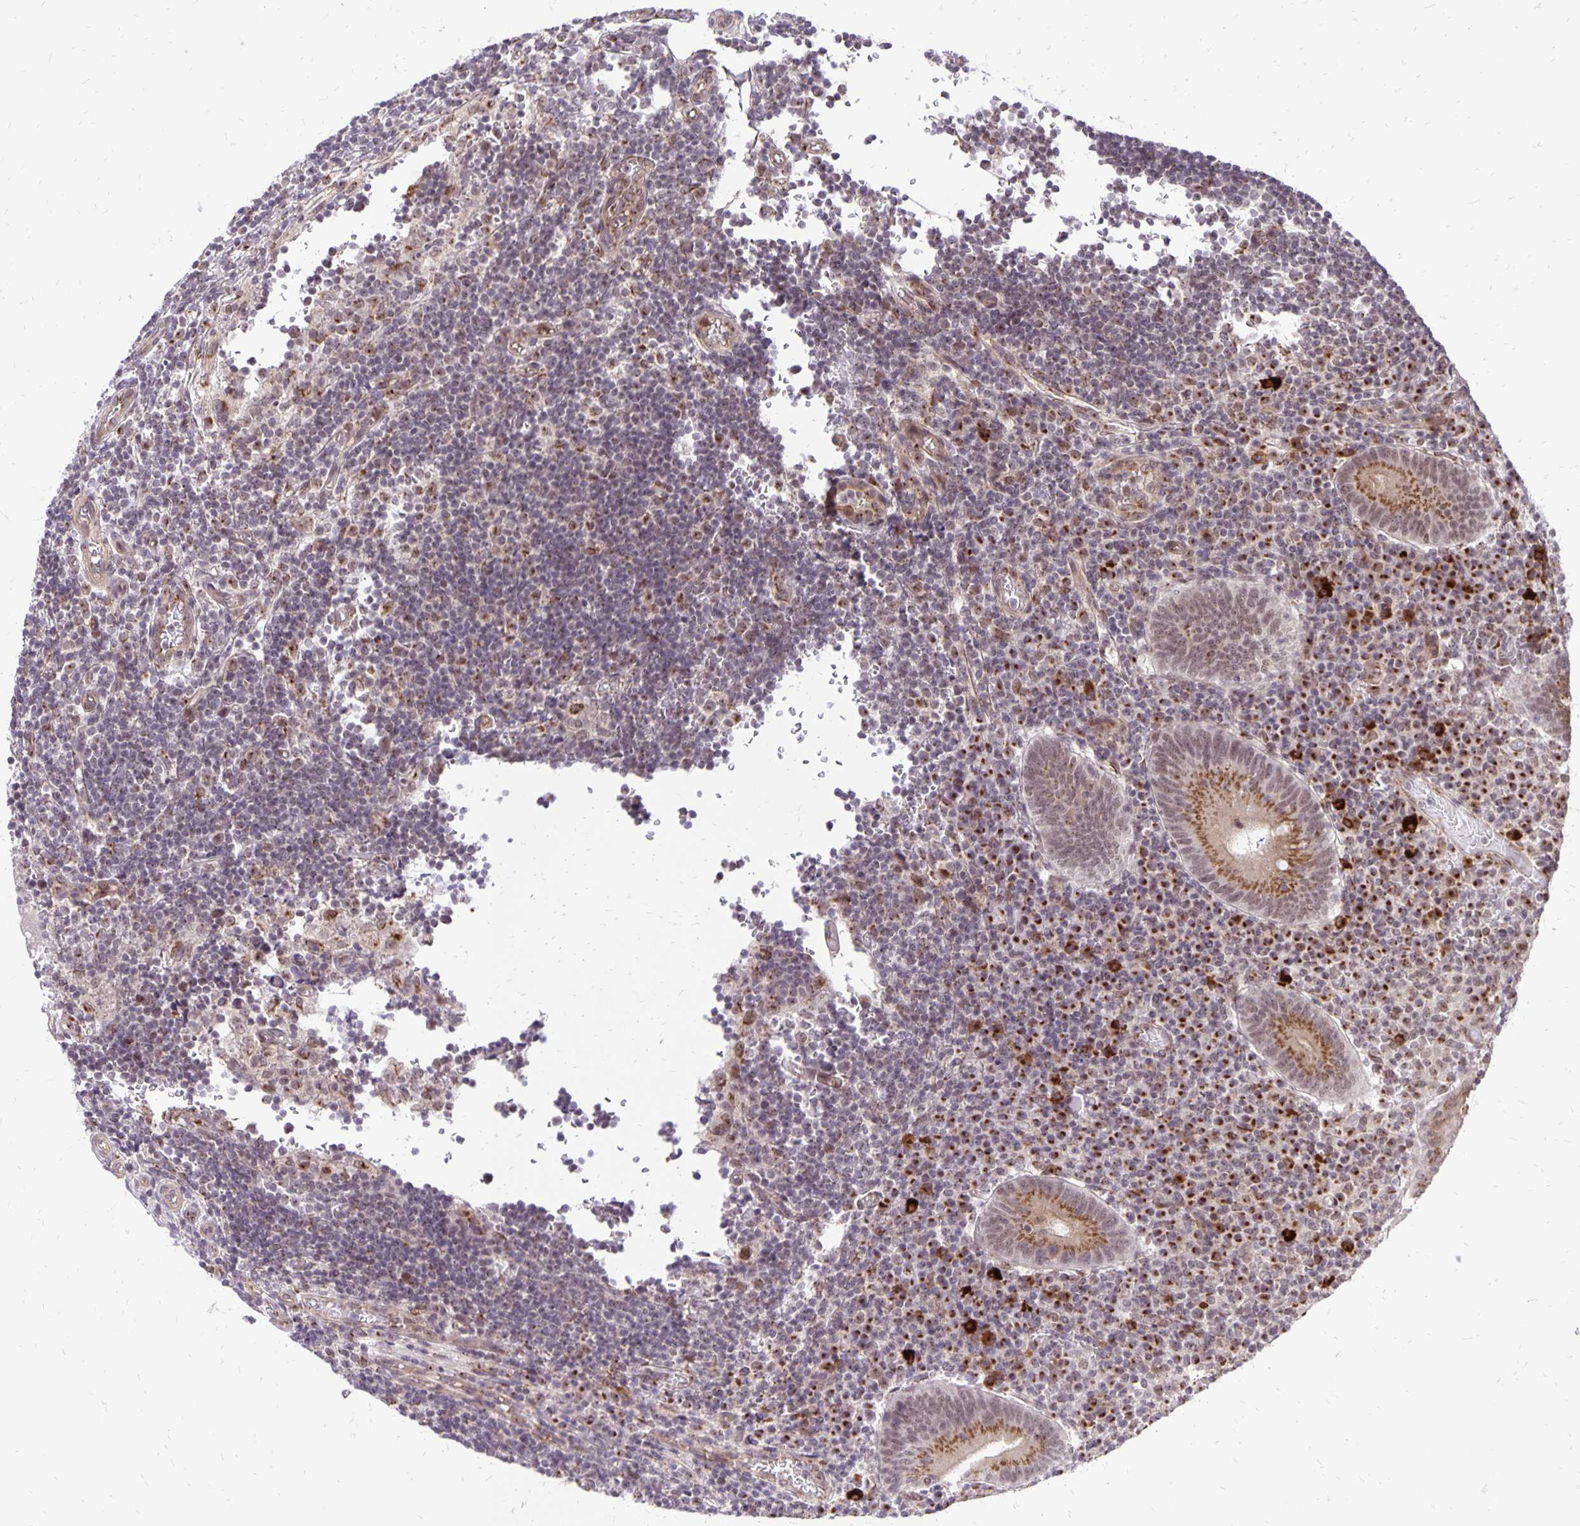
{"staining": {"intensity": "moderate", "quantity": ">75%", "location": "cytoplasmic/membranous,nuclear"}, "tissue": "appendix", "cell_type": "Glandular cells", "image_type": "normal", "snomed": [{"axis": "morphology", "description": "Normal tissue, NOS"}, {"axis": "topography", "description": "Appendix"}], "caption": "Normal appendix displays moderate cytoplasmic/membranous,nuclear positivity in about >75% of glandular cells, visualized by immunohistochemistry. Using DAB (brown) and hematoxylin (blue) stains, captured at high magnification using brightfield microscopy.", "gene": "GOLGA5", "patient": {"sex": "male", "age": 18}}